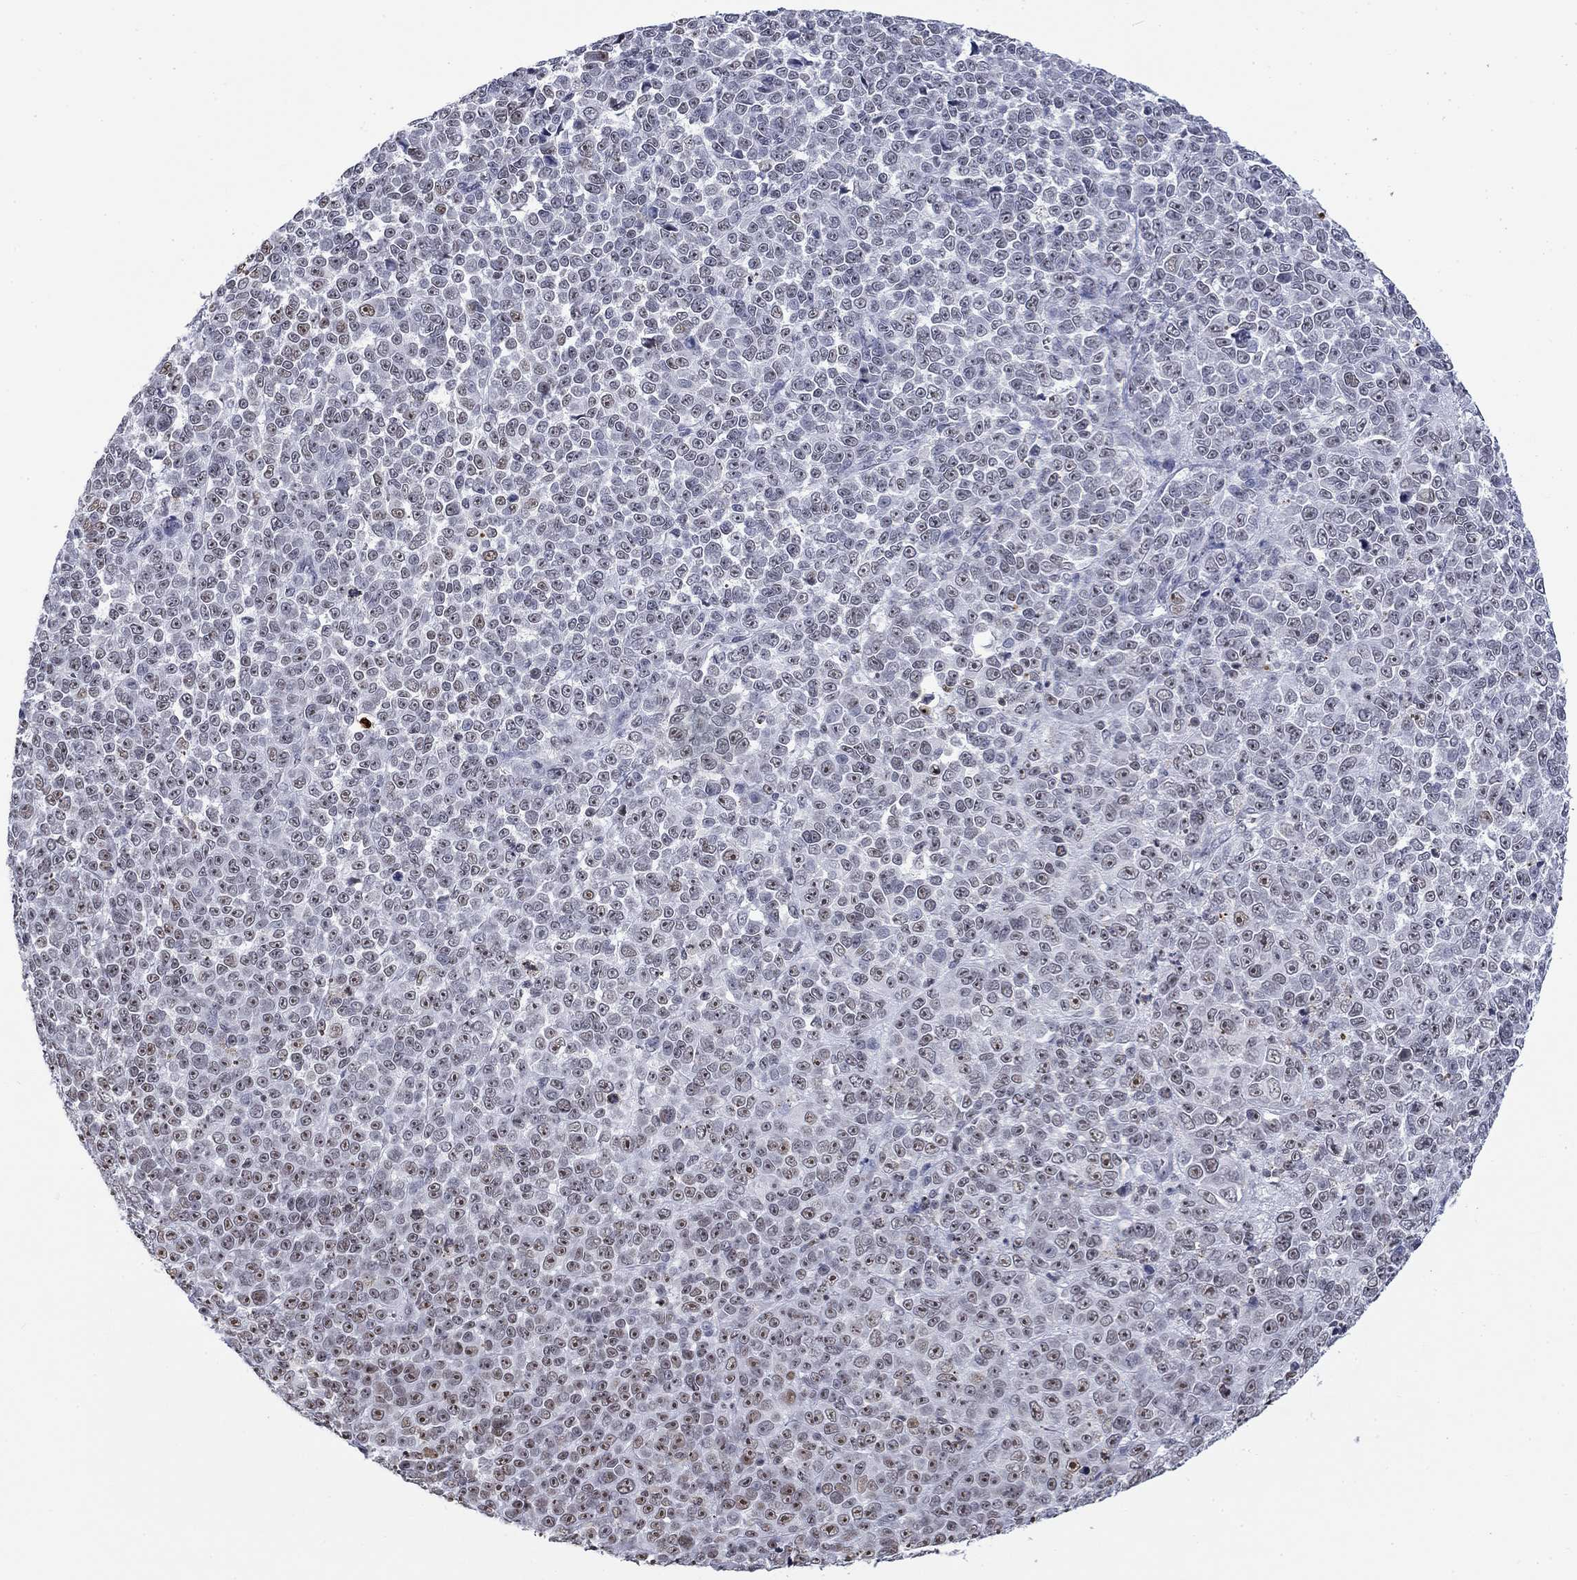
{"staining": {"intensity": "moderate", "quantity": "<25%", "location": "nuclear"}, "tissue": "melanoma", "cell_type": "Tumor cells", "image_type": "cancer", "snomed": [{"axis": "morphology", "description": "Malignant melanoma, NOS"}, {"axis": "topography", "description": "Skin"}], "caption": "Moderate nuclear positivity is appreciated in about <25% of tumor cells in melanoma.", "gene": "CSRNP3", "patient": {"sex": "female", "age": 95}}